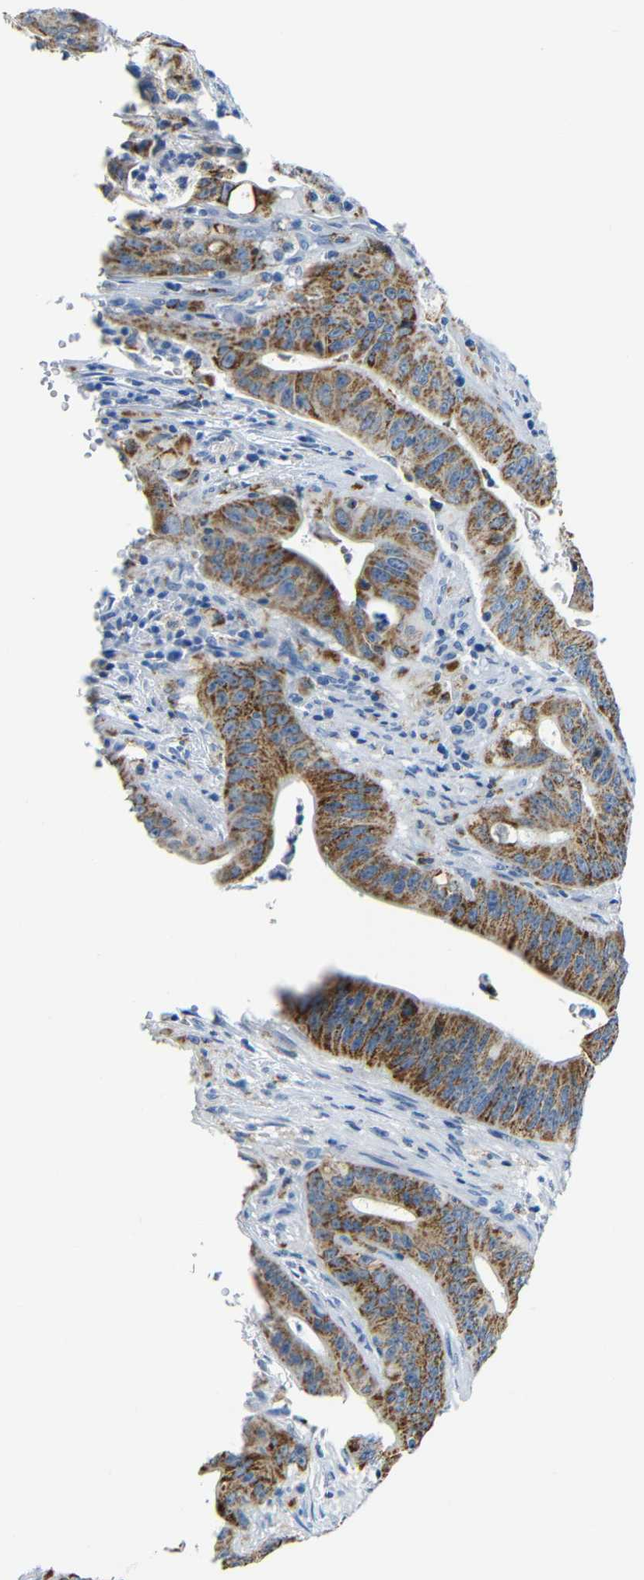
{"staining": {"intensity": "strong", "quantity": ">75%", "location": "cytoplasmic/membranous"}, "tissue": "pancreatic cancer", "cell_type": "Tumor cells", "image_type": "cancer", "snomed": [{"axis": "morphology", "description": "Normal tissue, NOS"}, {"axis": "topography", "description": "Lymph node"}], "caption": "The immunohistochemical stain shows strong cytoplasmic/membranous staining in tumor cells of pancreatic cancer tissue. (DAB (3,3'-diaminobenzidine) = brown stain, brightfield microscopy at high magnification).", "gene": "C15orf48", "patient": {"sex": "male", "age": 62}}